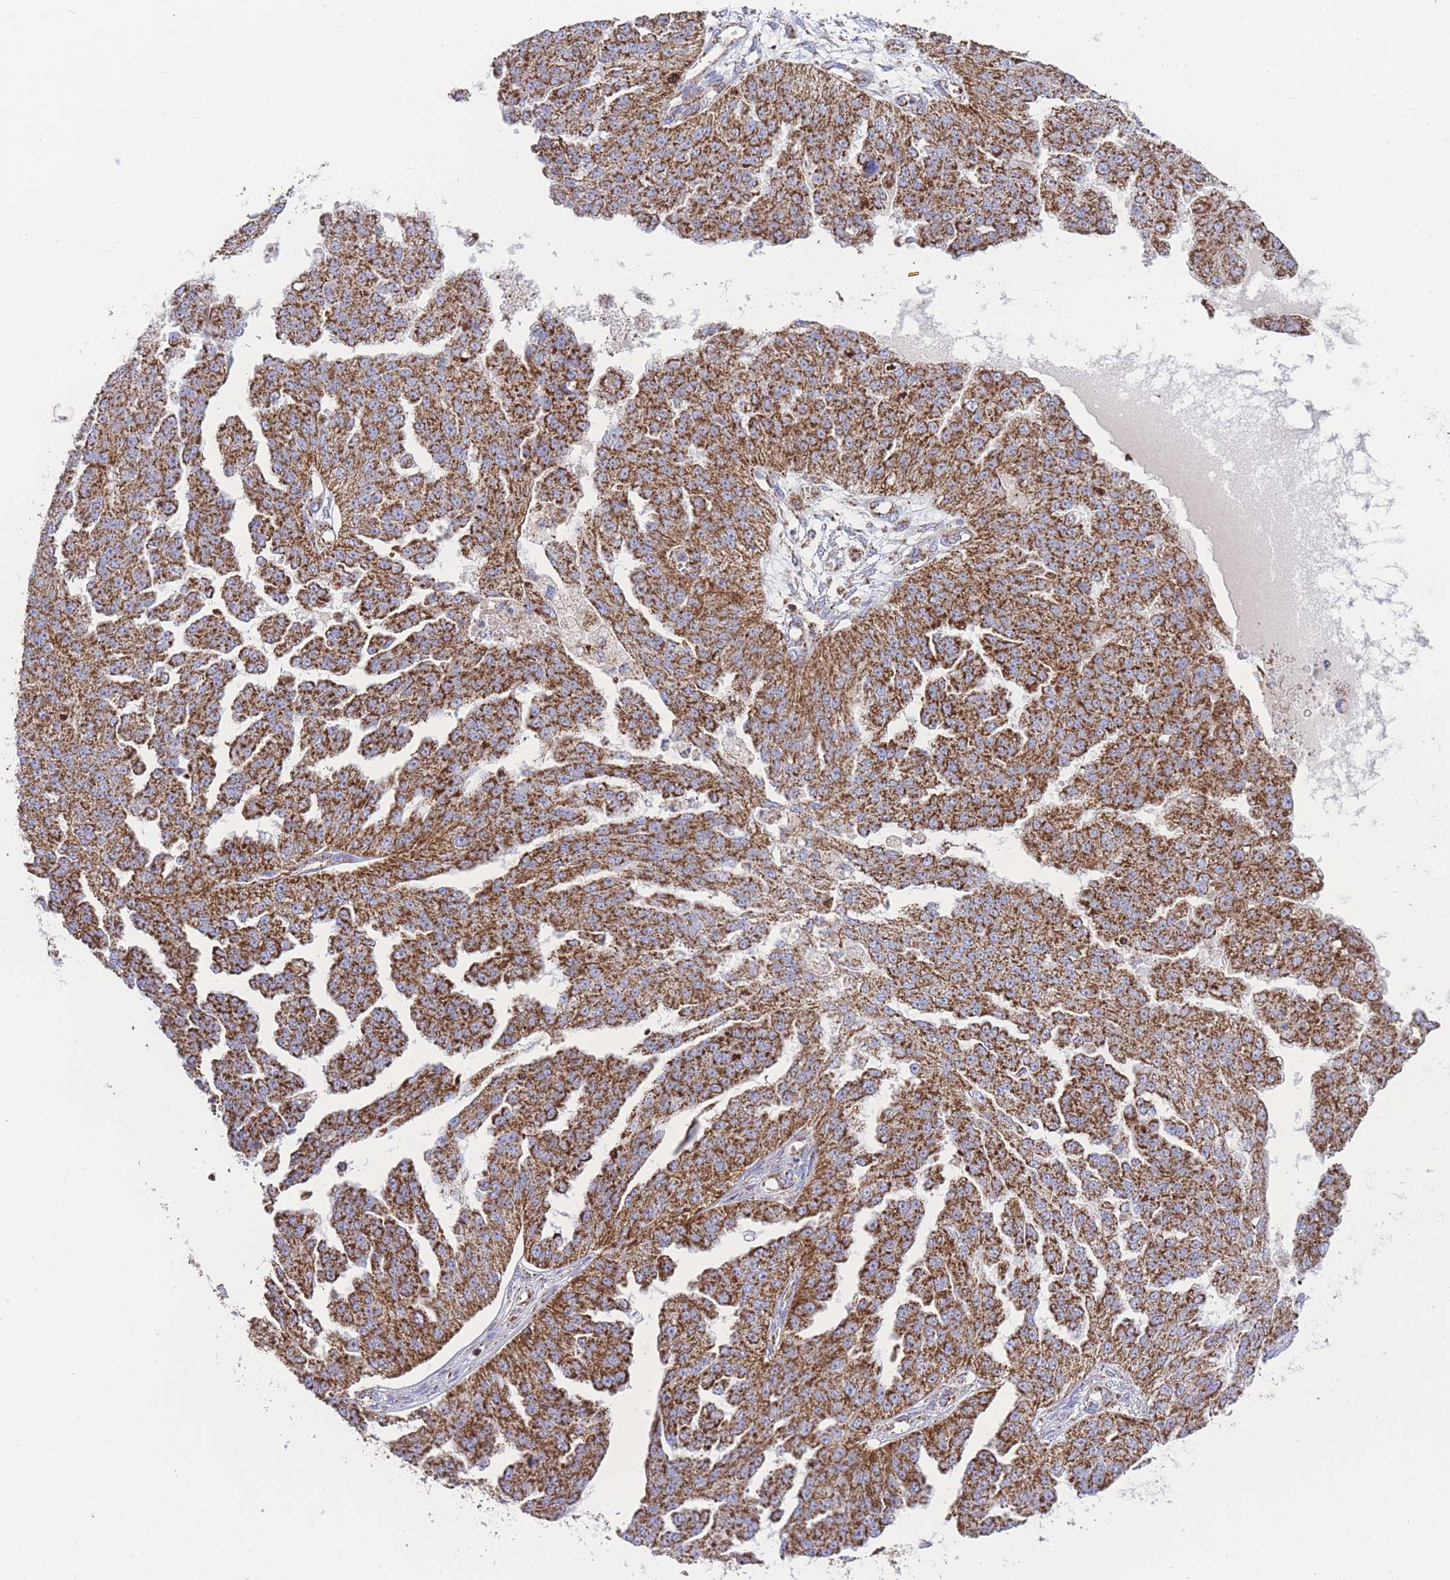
{"staining": {"intensity": "strong", "quantity": ">75%", "location": "cytoplasmic/membranous"}, "tissue": "ovarian cancer", "cell_type": "Tumor cells", "image_type": "cancer", "snomed": [{"axis": "morphology", "description": "Cystadenocarcinoma, serous, NOS"}, {"axis": "topography", "description": "Ovary"}], "caption": "A brown stain shows strong cytoplasmic/membranous expression of a protein in human serous cystadenocarcinoma (ovarian) tumor cells.", "gene": "GSTM1", "patient": {"sex": "female", "age": 58}}